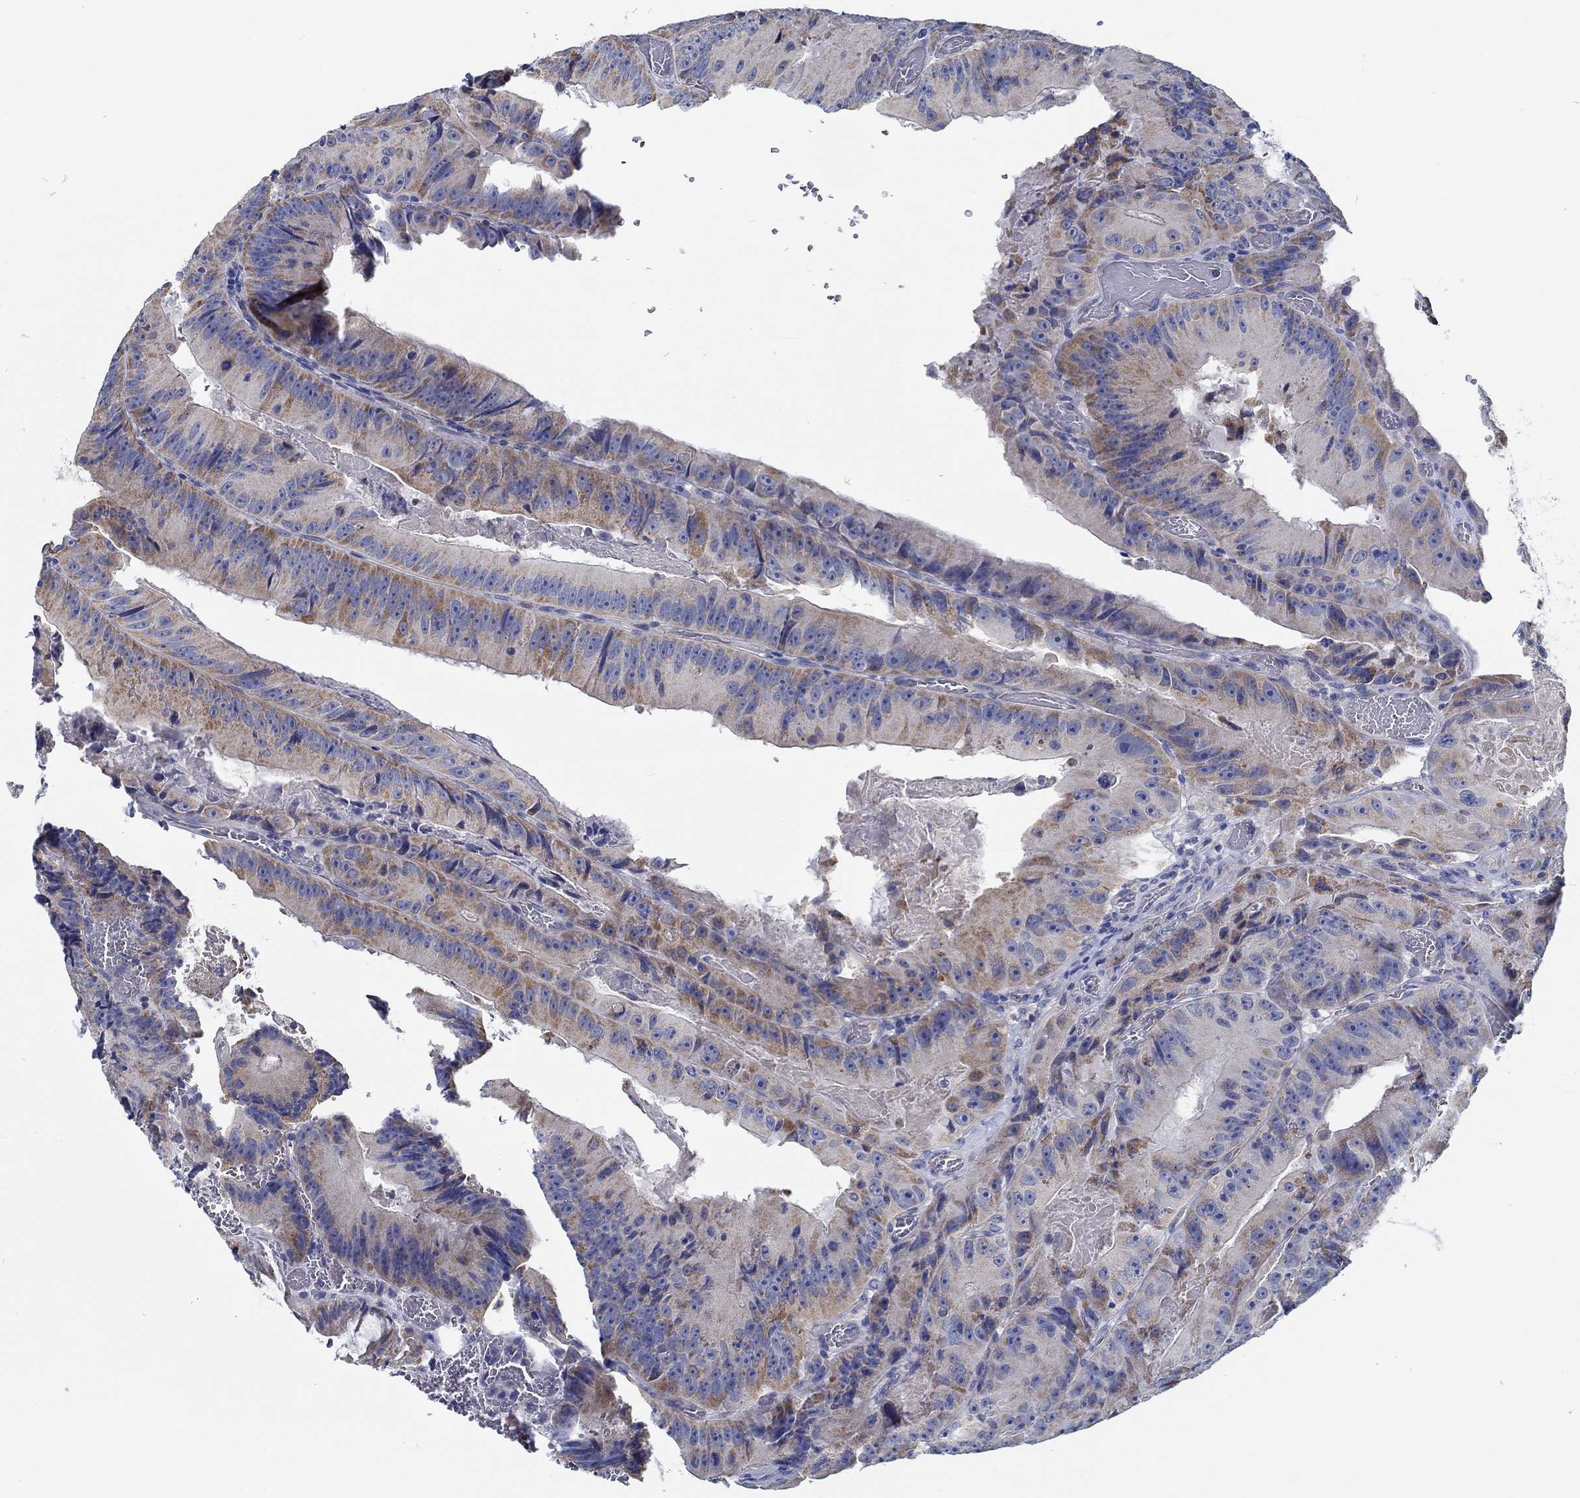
{"staining": {"intensity": "moderate", "quantity": "25%-75%", "location": "cytoplasmic/membranous"}, "tissue": "colorectal cancer", "cell_type": "Tumor cells", "image_type": "cancer", "snomed": [{"axis": "morphology", "description": "Adenocarcinoma, NOS"}, {"axis": "topography", "description": "Colon"}], "caption": "Colorectal adenocarcinoma was stained to show a protein in brown. There is medium levels of moderate cytoplasmic/membranous positivity in approximately 25%-75% of tumor cells. Using DAB (brown) and hematoxylin (blue) stains, captured at high magnification using brightfield microscopy.", "gene": "MYBPC1", "patient": {"sex": "female", "age": 86}}